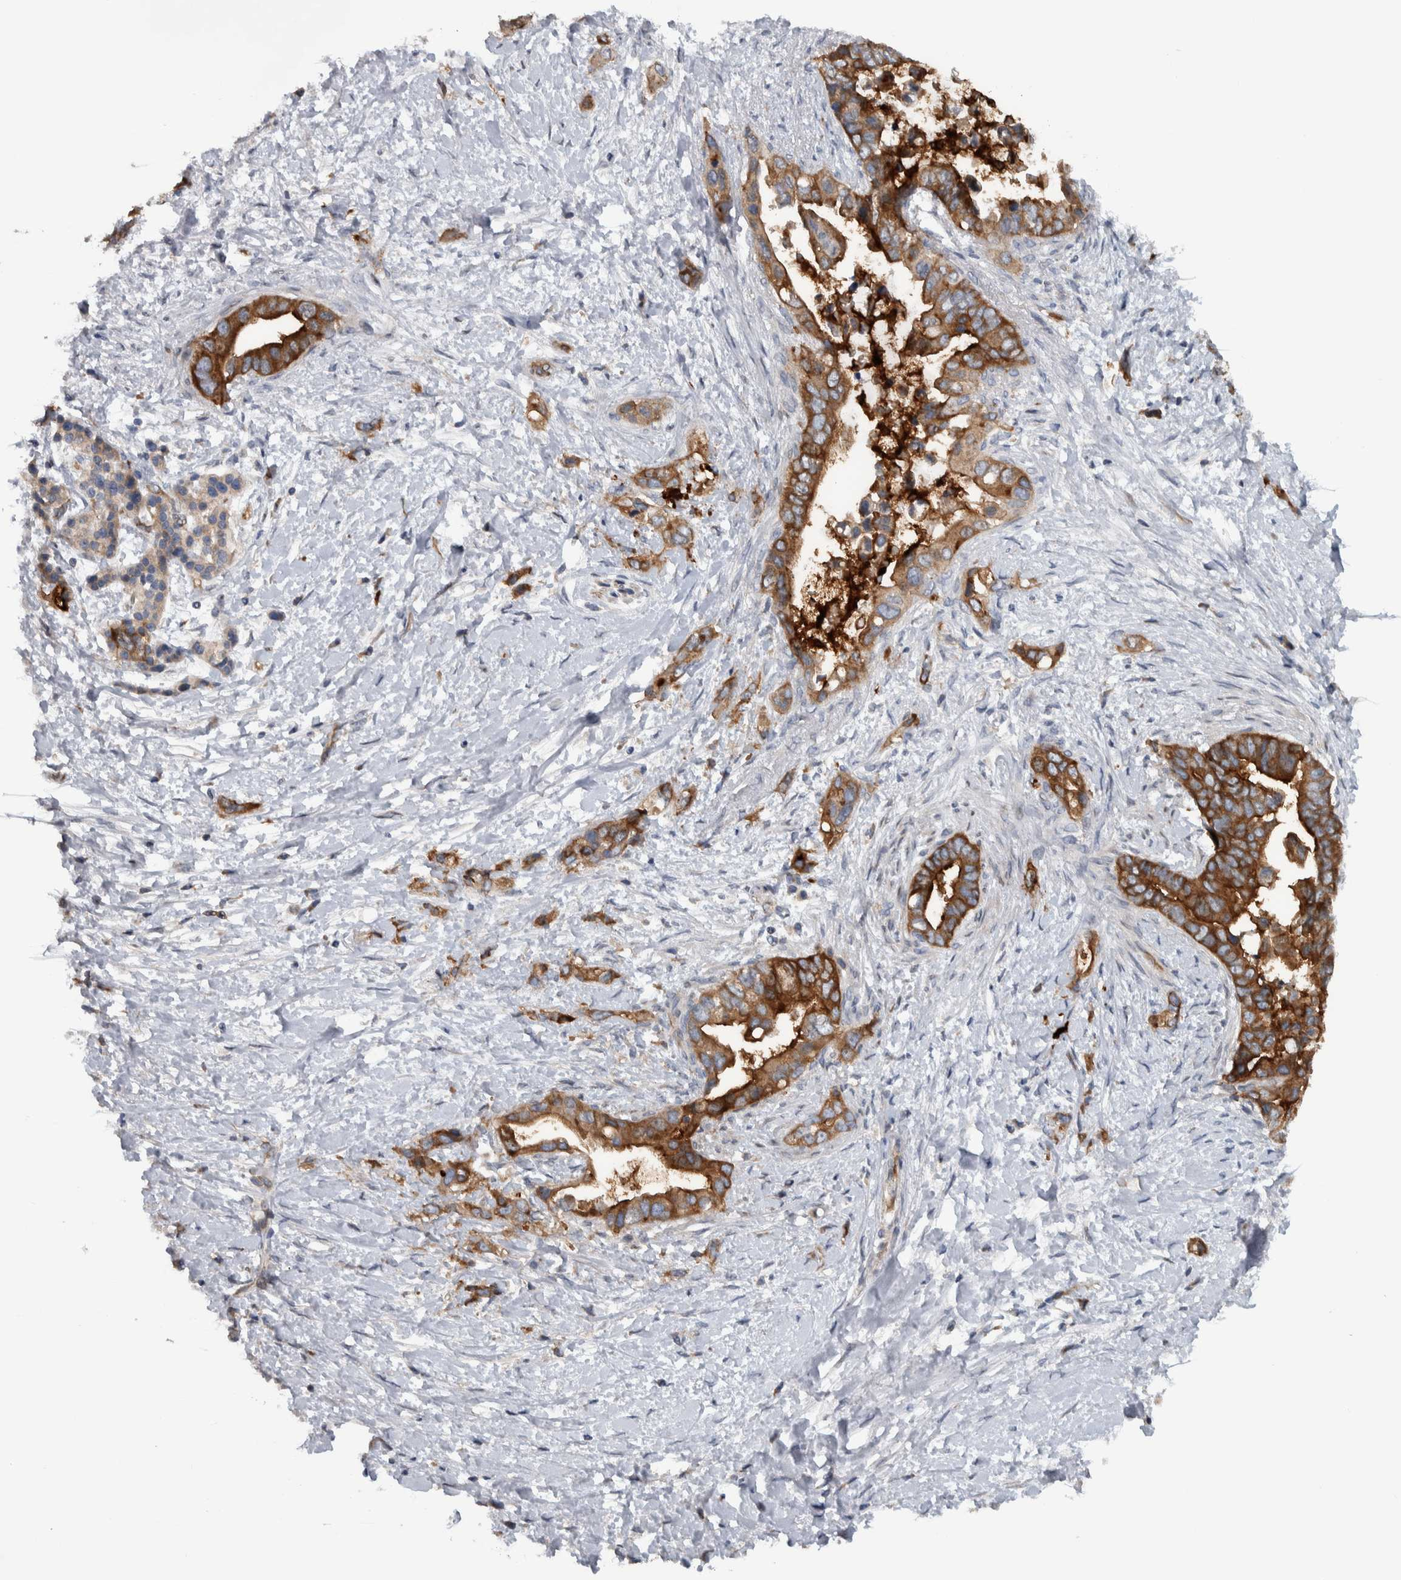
{"staining": {"intensity": "strong", "quantity": ">75%", "location": "cytoplasmic/membranous"}, "tissue": "pancreatic cancer", "cell_type": "Tumor cells", "image_type": "cancer", "snomed": [{"axis": "morphology", "description": "Adenocarcinoma, NOS"}, {"axis": "topography", "description": "Pancreas"}], "caption": "This image exhibits immunohistochemistry staining of human pancreatic cancer, with high strong cytoplasmic/membranous staining in approximately >75% of tumor cells.", "gene": "BAIAP2L1", "patient": {"sex": "female", "age": 56}}